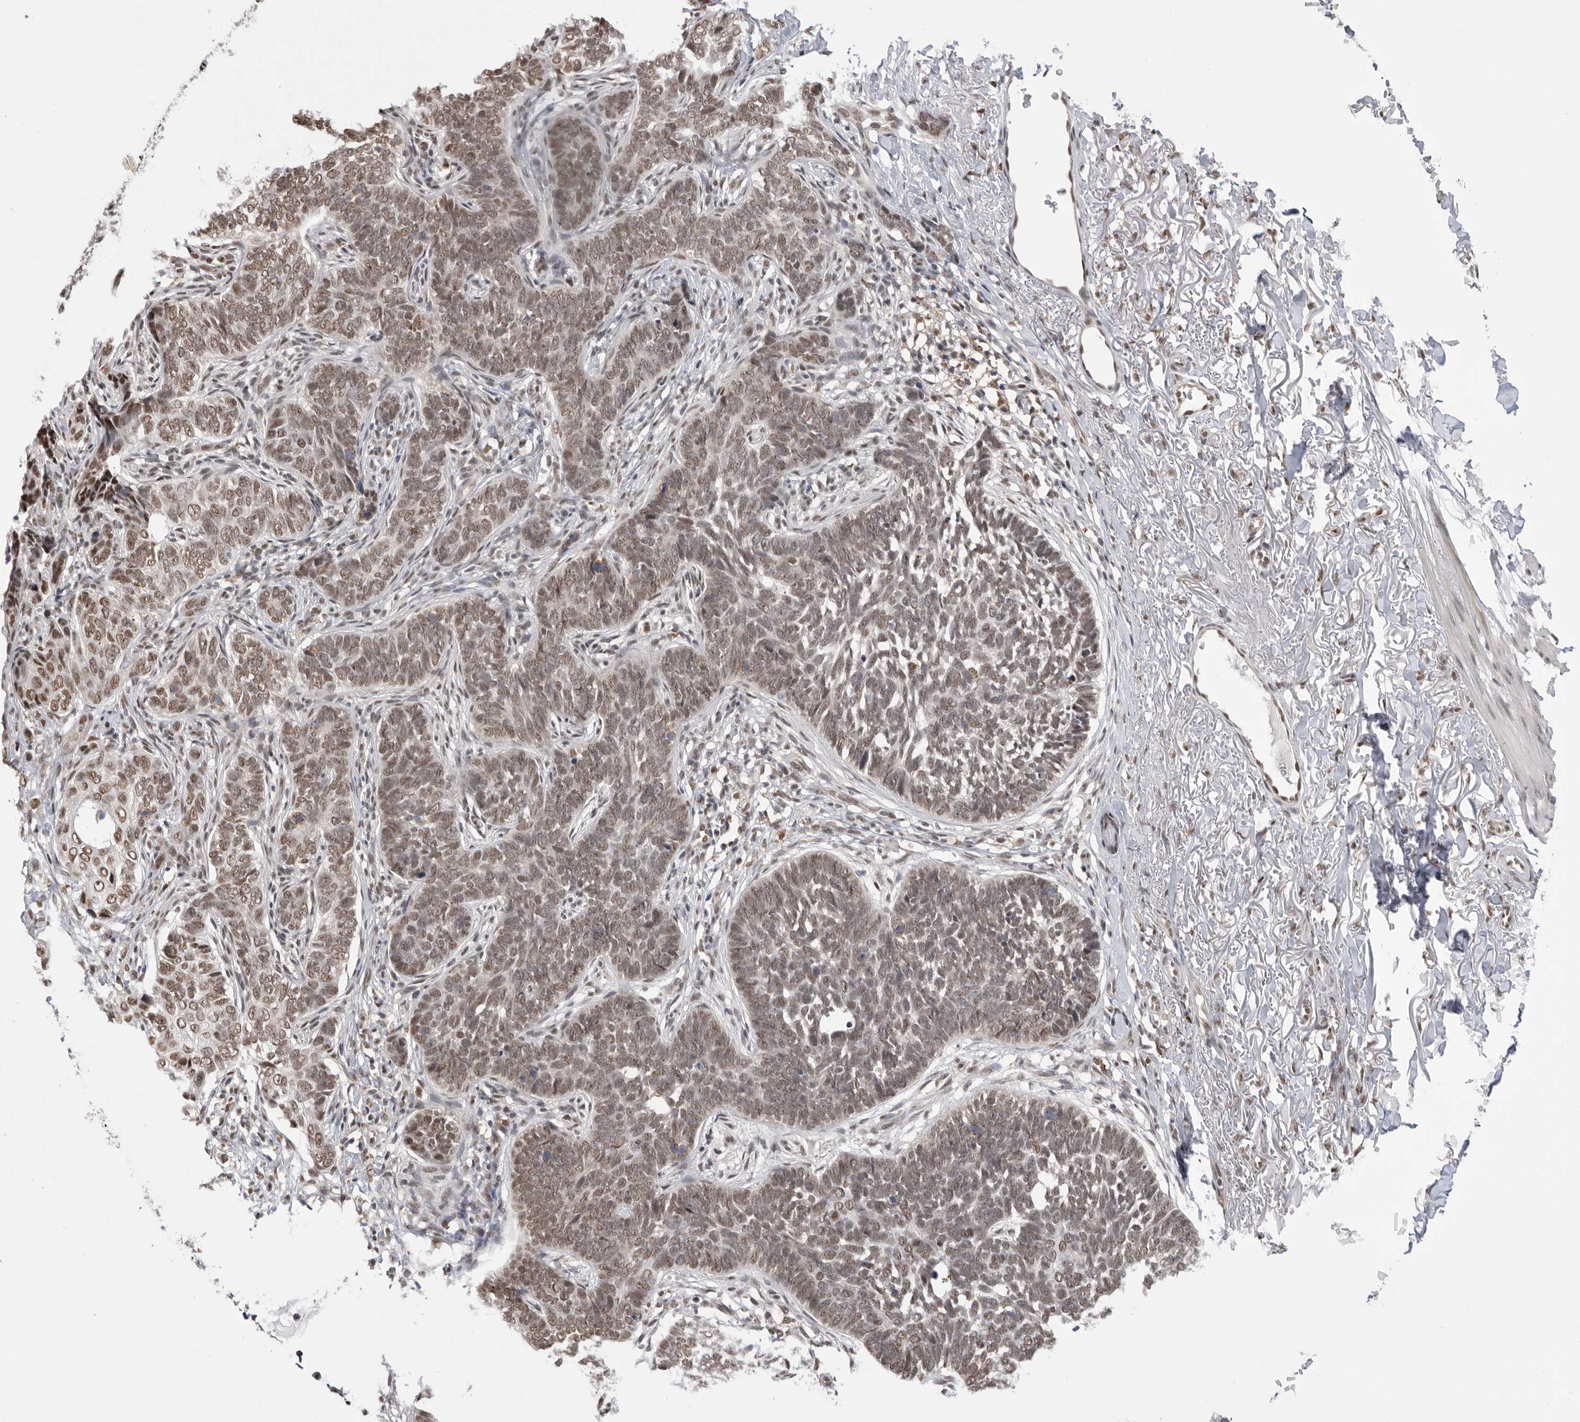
{"staining": {"intensity": "moderate", "quantity": ">75%", "location": "nuclear"}, "tissue": "skin cancer", "cell_type": "Tumor cells", "image_type": "cancer", "snomed": [{"axis": "morphology", "description": "Normal tissue, NOS"}, {"axis": "morphology", "description": "Basal cell carcinoma"}, {"axis": "topography", "description": "Skin"}], "caption": "Immunohistochemistry staining of basal cell carcinoma (skin), which reveals medium levels of moderate nuclear positivity in approximately >75% of tumor cells indicating moderate nuclear protein expression. The staining was performed using DAB (3,3'-diaminobenzidine) (brown) for protein detection and nuclei were counterstained in hematoxylin (blue).", "gene": "BCLAF3", "patient": {"sex": "male", "age": 77}}